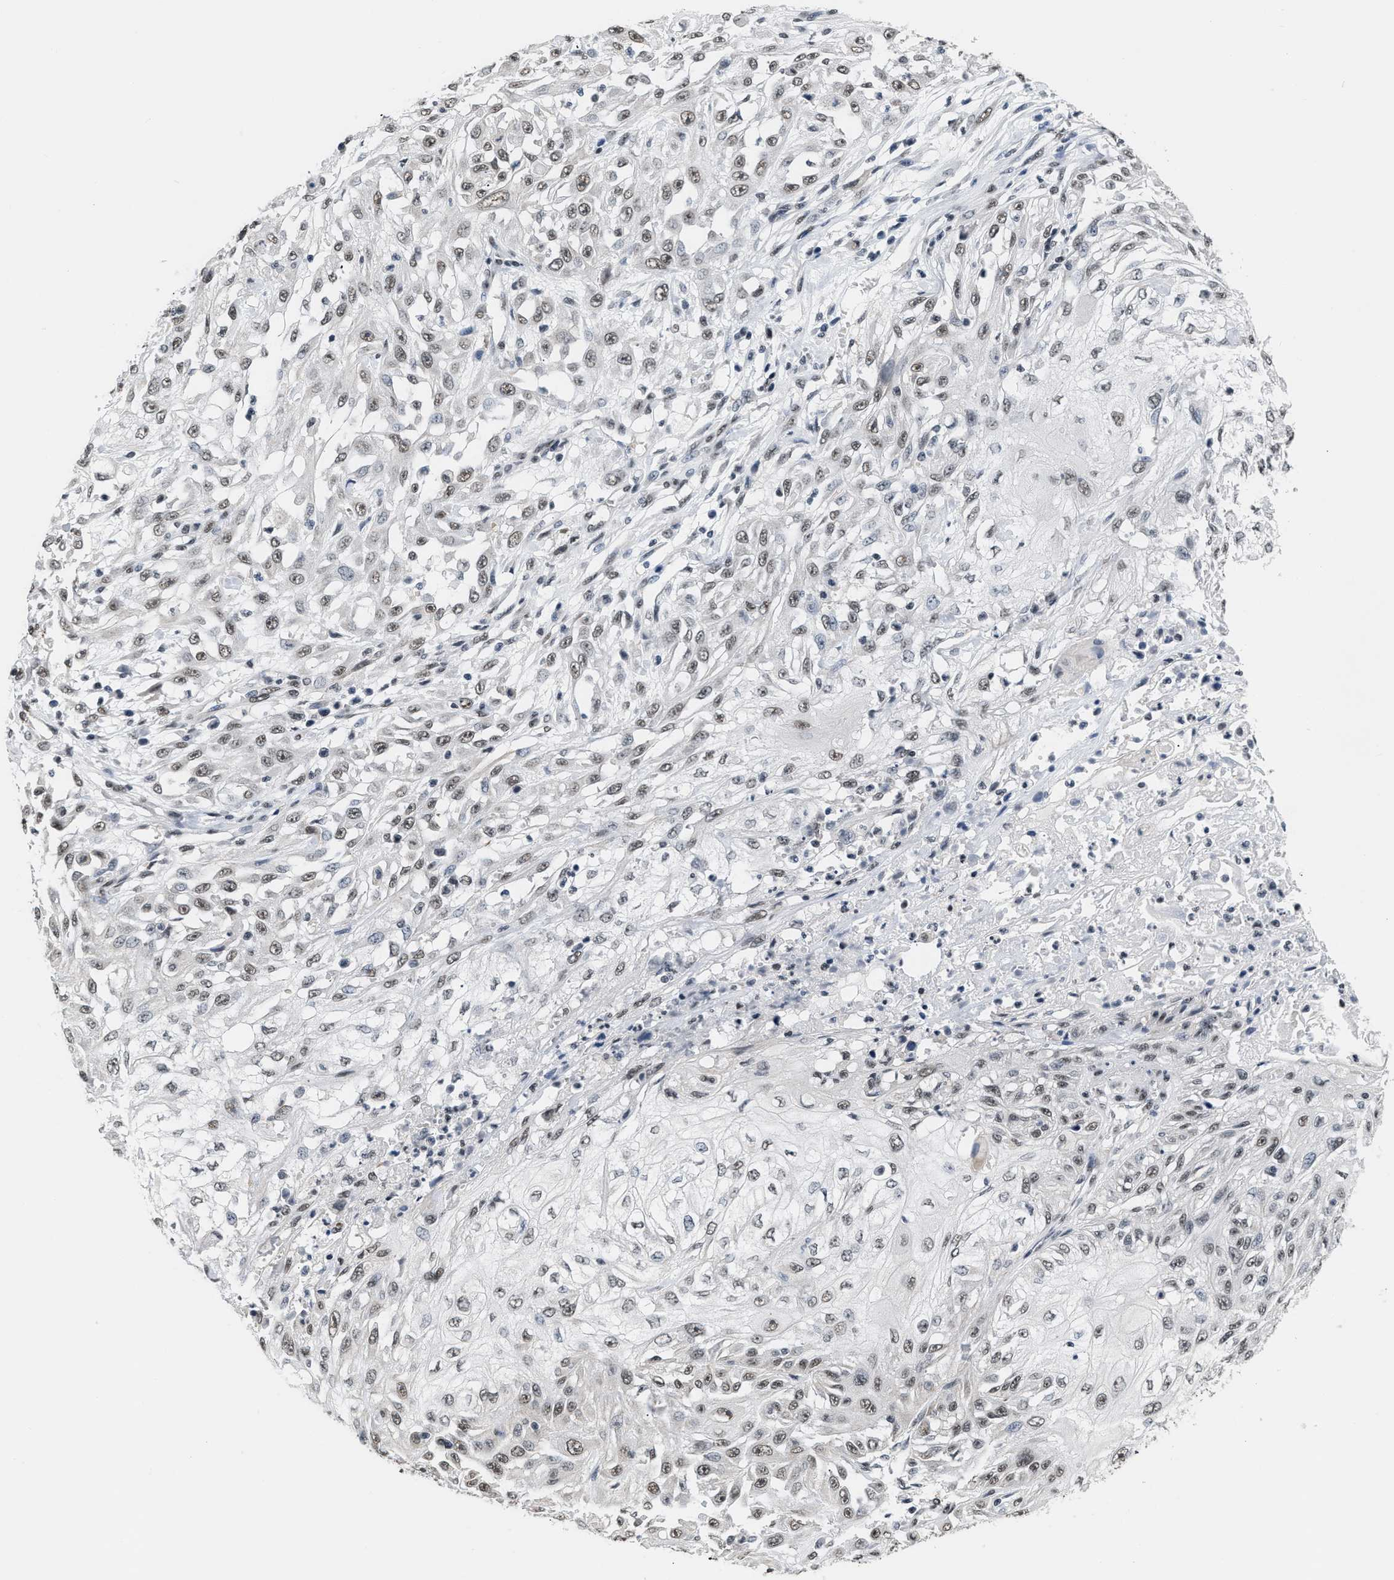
{"staining": {"intensity": "weak", "quantity": ">75%", "location": "nuclear"}, "tissue": "skin cancer", "cell_type": "Tumor cells", "image_type": "cancer", "snomed": [{"axis": "morphology", "description": "Squamous cell carcinoma, NOS"}, {"axis": "morphology", "description": "Squamous cell carcinoma, metastatic, NOS"}, {"axis": "topography", "description": "Skin"}, {"axis": "topography", "description": "Lymph node"}], "caption": "Weak nuclear expression is identified in approximately >75% of tumor cells in squamous cell carcinoma (skin).", "gene": "RAF1", "patient": {"sex": "male", "age": 75}}